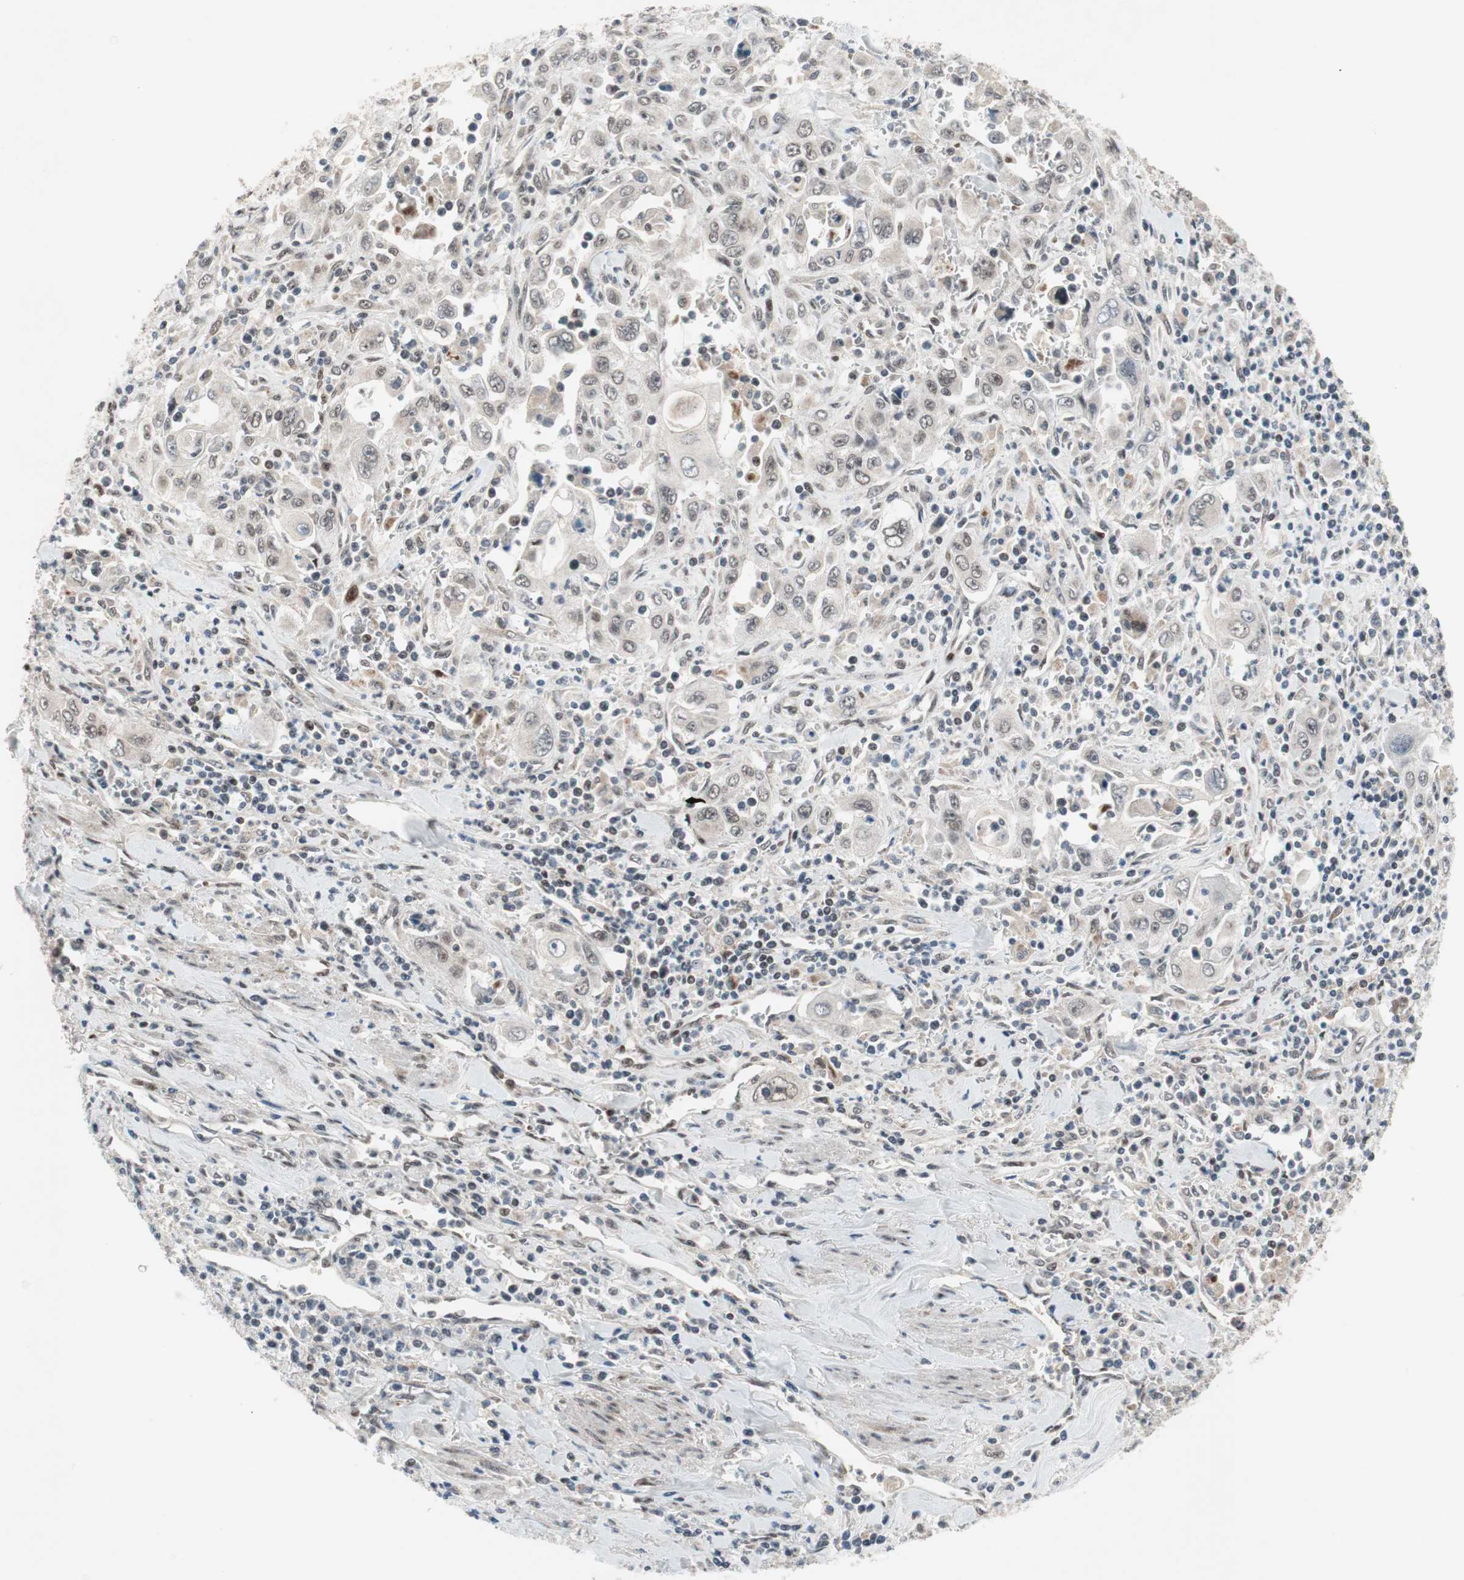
{"staining": {"intensity": "weak", "quantity": "25%-75%", "location": "nuclear"}, "tissue": "pancreatic cancer", "cell_type": "Tumor cells", "image_type": "cancer", "snomed": [{"axis": "morphology", "description": "Adenocarcinoma, NOS"}, {"axis": "topography", "description": "Pancreas"}], "caption": "Protein expression analysis of human pancreatic adenocarcinoma reveals weak nuclear positivity in approximately 25%-75% of tumor cells.", "gene": "TCF12", "patient": {"sex": "male", "age": 70}}